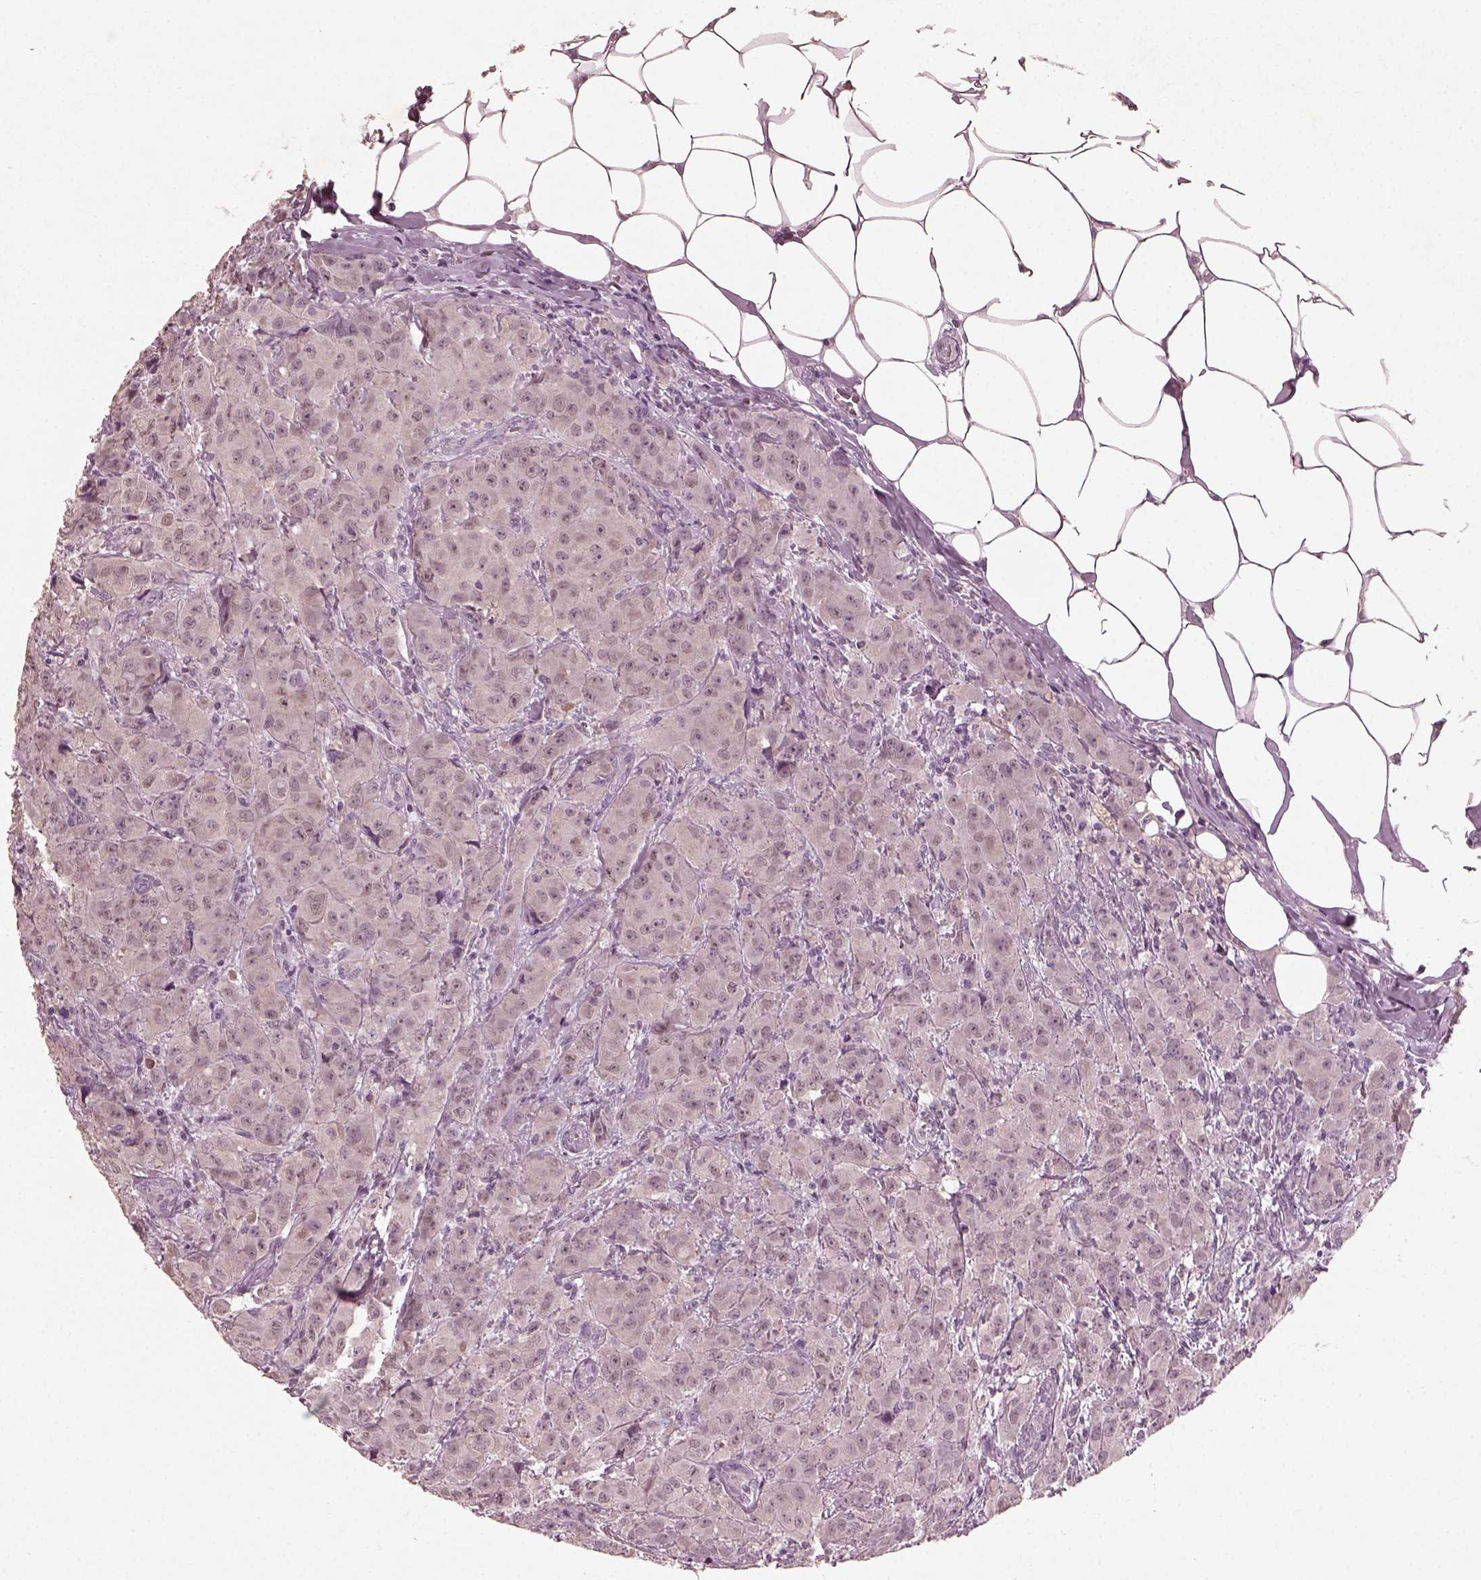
{"staining": {"intensity": "negative", "quantity": "none", "location": "none"}, "tissue": "breast cancer", "cell_type": "Tumor cells", "image_type": "cancer", "snomed": [{"axis": "morphology", "description": "Normal tissue, NOS"}, {"axis": "morphology", "description": "Duct carcinoma"}, {"axis": "topography", "description": "Breast"}], "caption": "Immunohistochemical staining of breast cancer (infiltrating ductal carcinoma) demonstrates no significant staining in tumor cells.", "gene": "FRRS1L", "patient": {"sex": "female", "age": 43}}